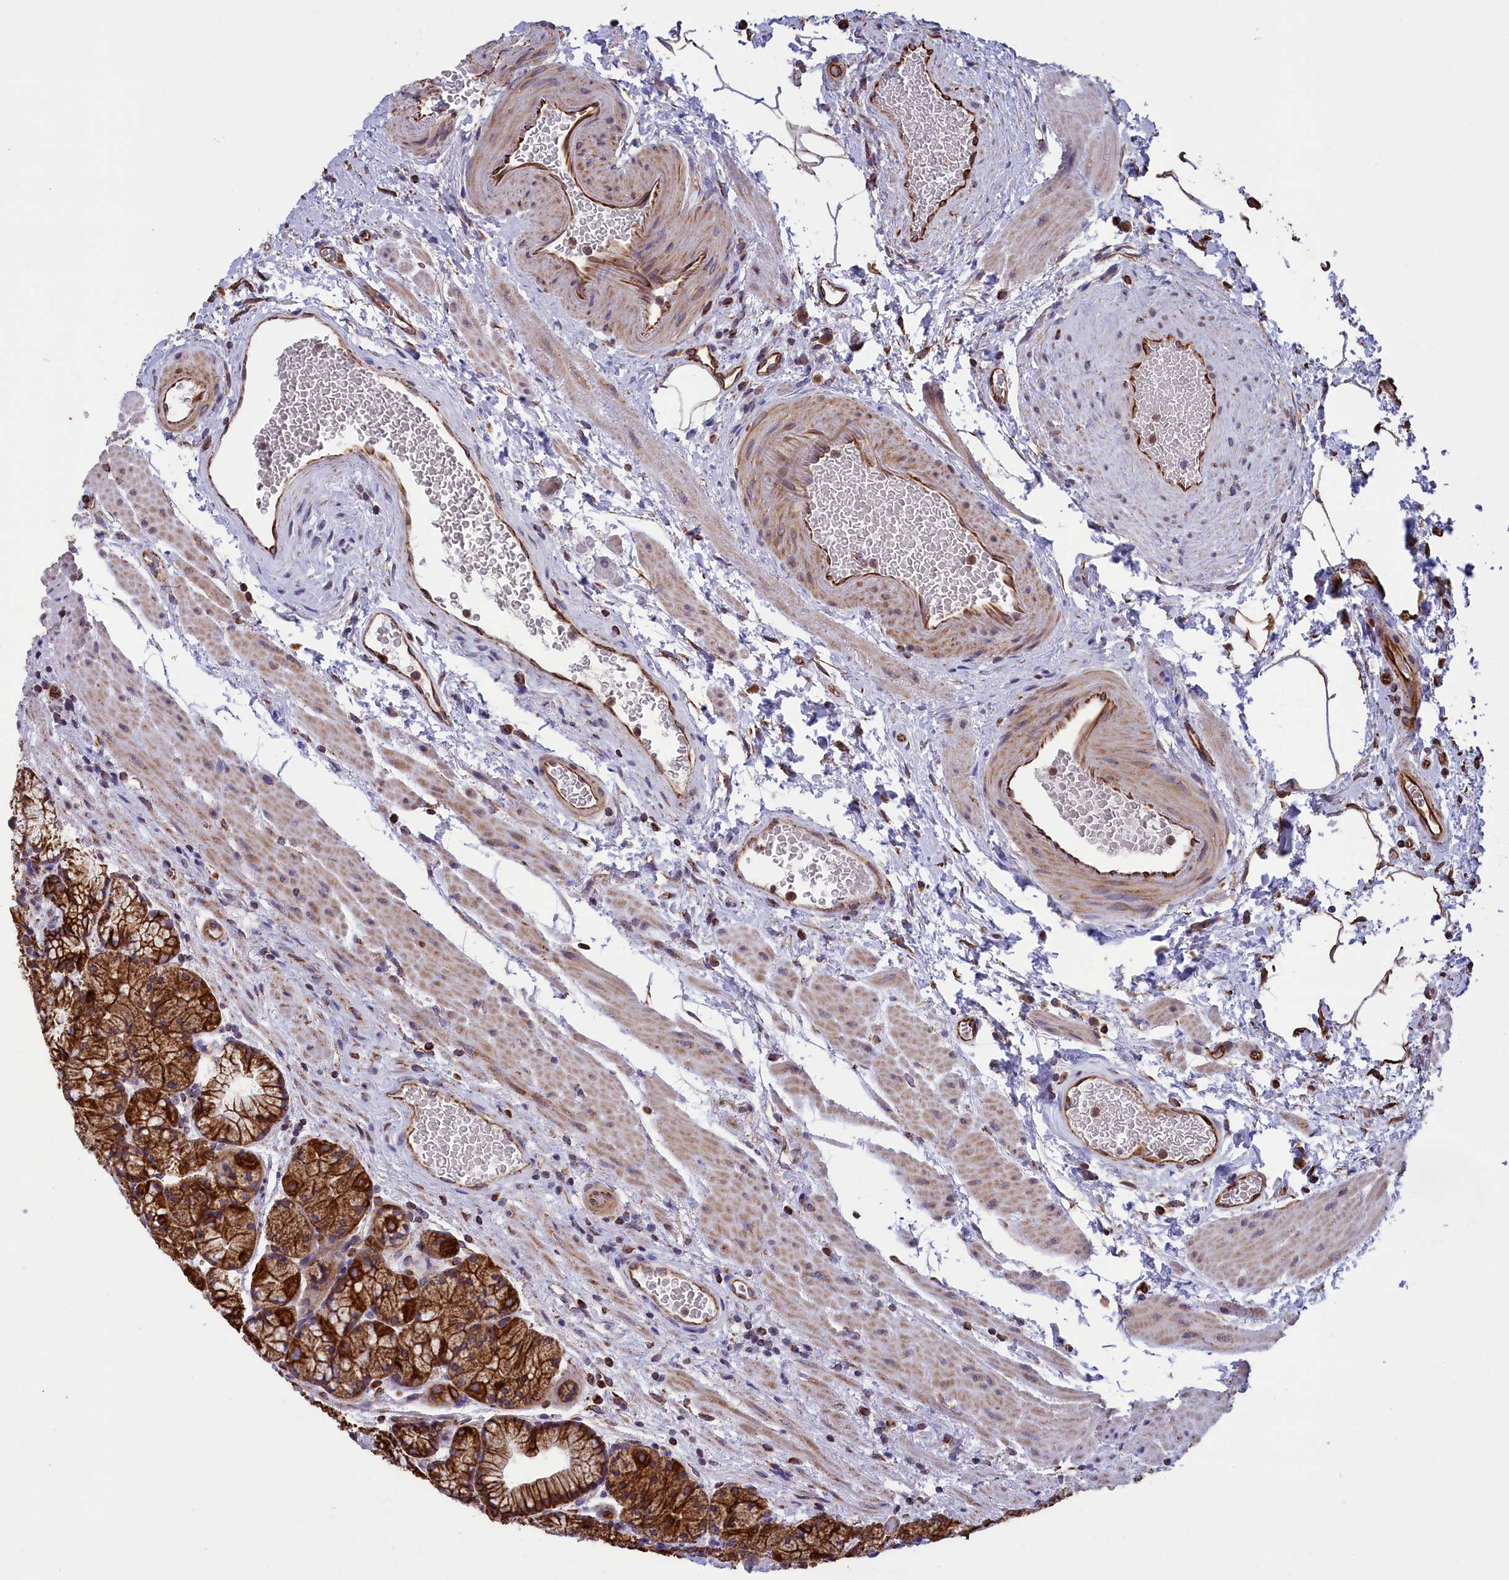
{"staining": {"intensity": "strong", "quantity": ">75%", "location": "cytoplasmic/membranous"}, "tissue": "stomach", "cell_type": "Glandular cells", "image_type": "normal", "snomed": [{"axis": "morphology", "description": "Normal tissue, NOS"}, {"axis": "topography", "description": "Stomach"}], "caption": "High-power microscopy captured an IHC micrograph of benign stomach, revealing strong cytoplasmic/membranous positivity in approximately >75% of glandular cells.", "gene": "GATB", "patient": {"sex": "male", "age": 63}}